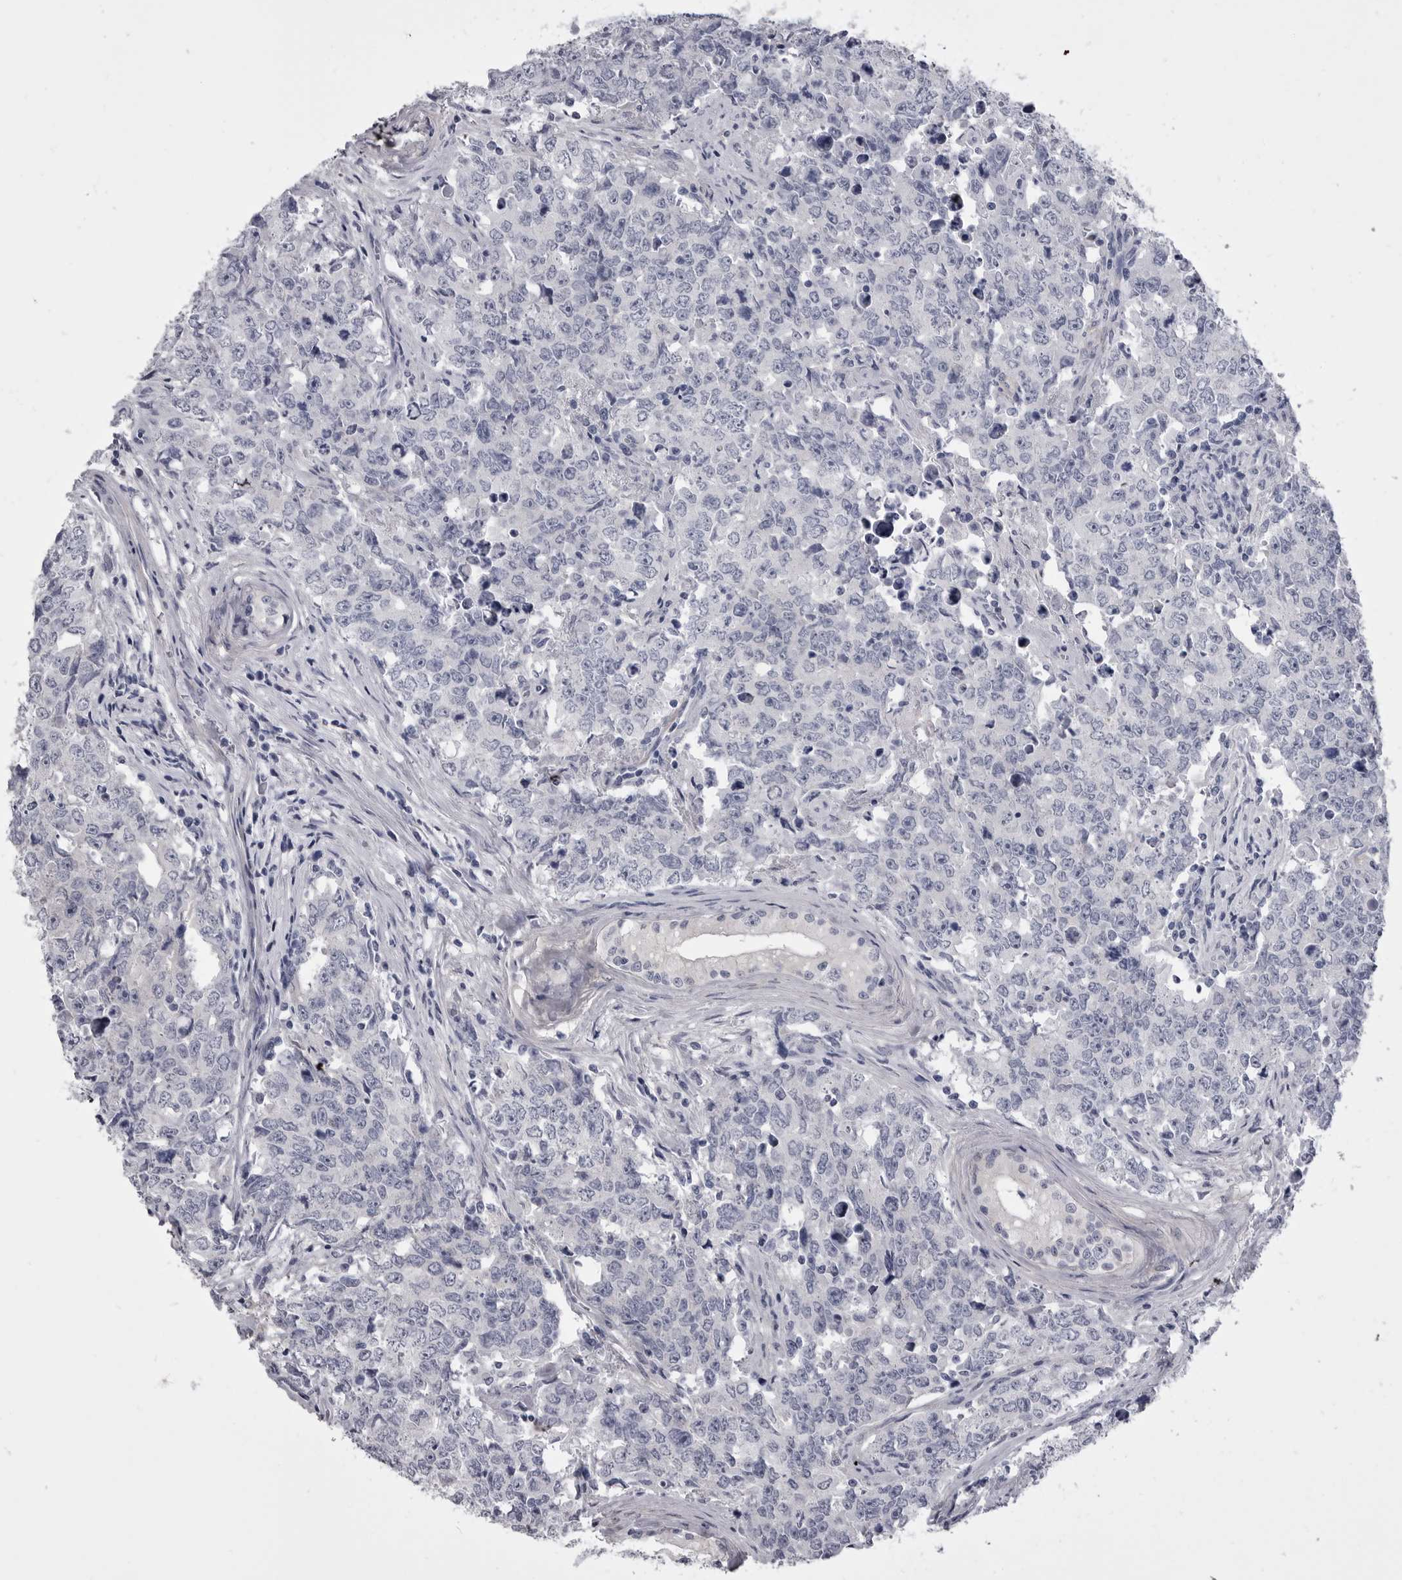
{"staining": {"intensity": "negative", "quantity": "none", "location": "none"}, "tissue": "testis cancer", "cell_type": "Tumor cells", "image_type": "cancer", "snomed": [{"axis": "morphology", "description": "Carcinoma, Embryonal, NOS"}, {"axis": "topography", "description": "Testis"}], "caption": "Immunohistochemistry (IHC) of embryonal carcinoma (testis) exhibits no positivity in tumor cells.", "gene": "ANK2", "patient": {"sex": "male", "age": 28}}